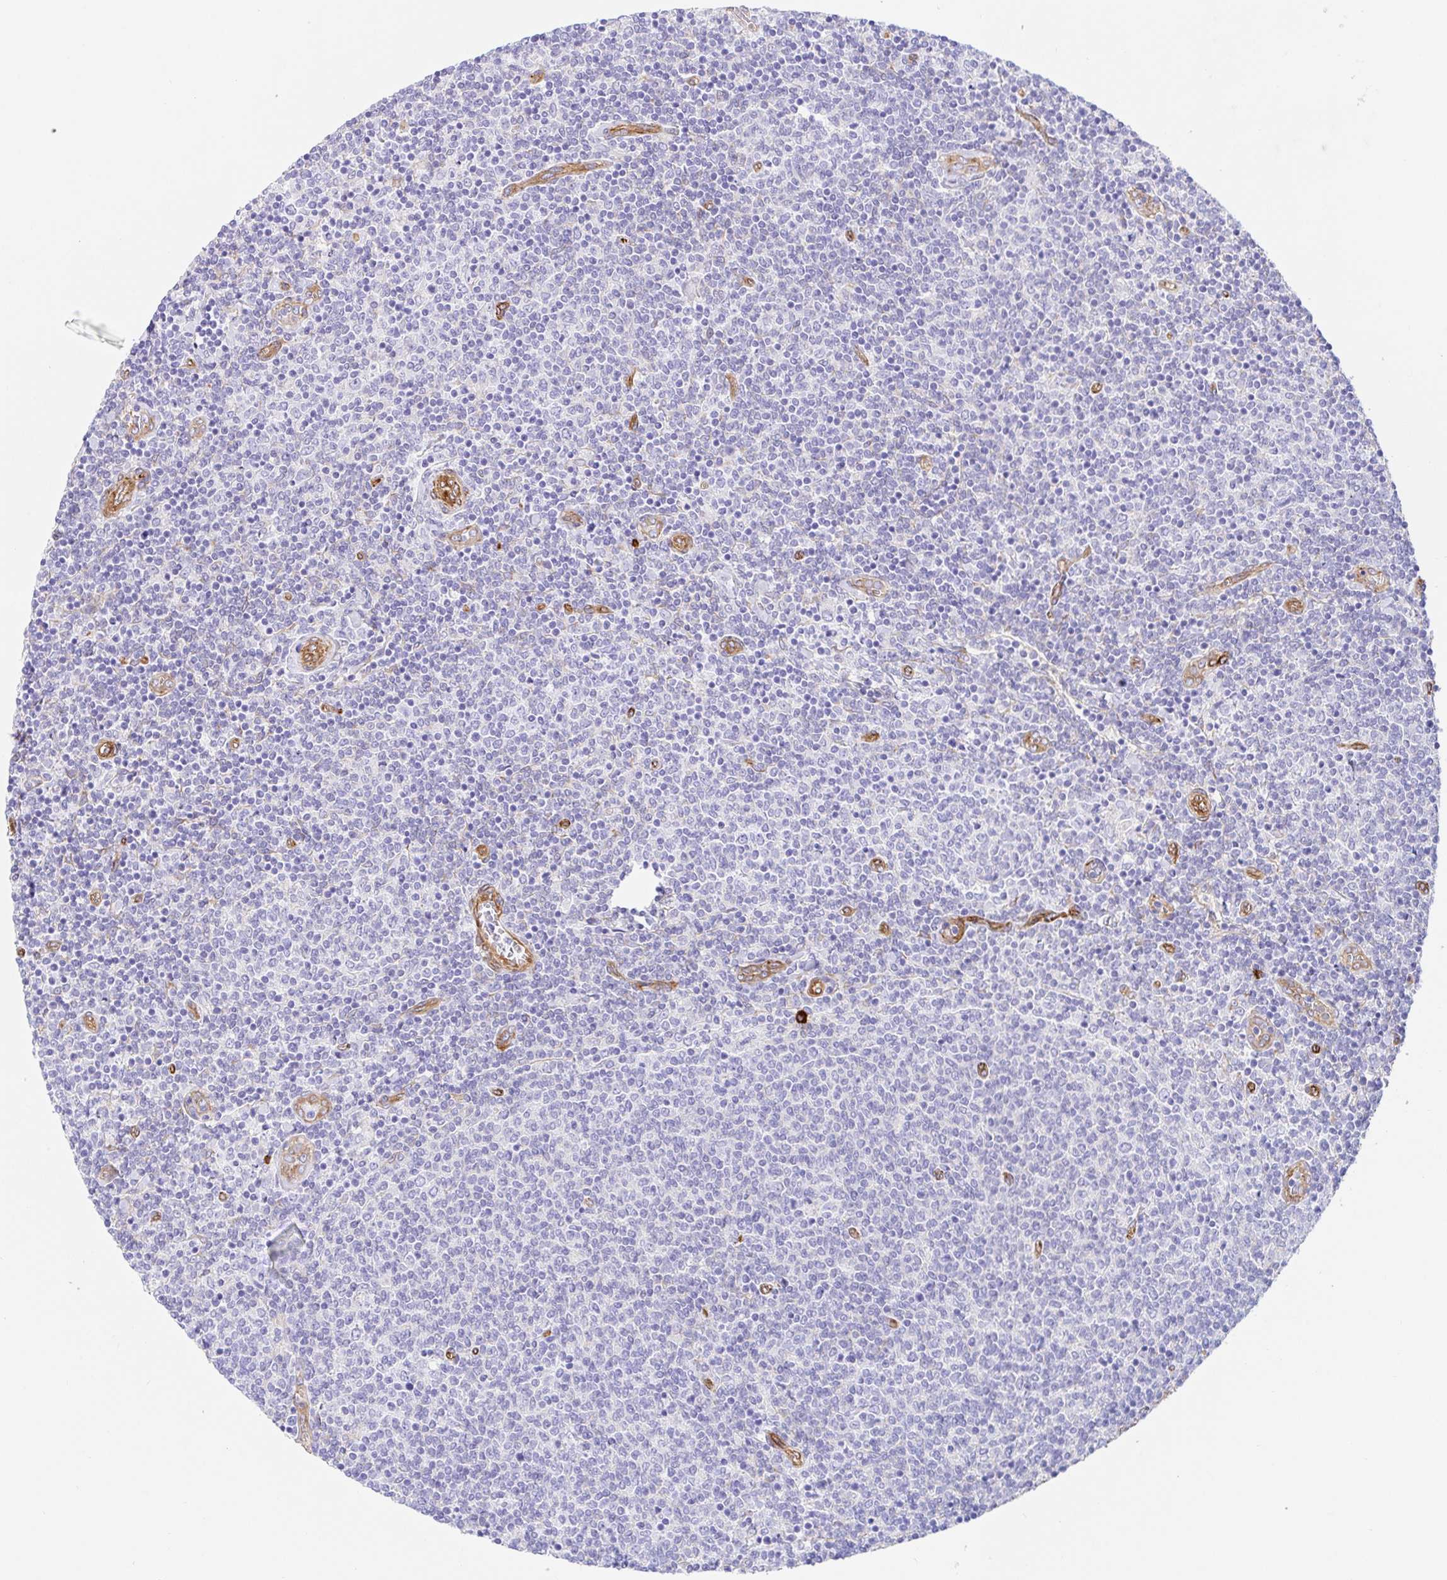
{"staining": {"intensity": "negative", "quantity": "none", "location": "none"}, "tissue": "lymphoma", "cell_type": "Tumor cells", "image_type": "cancer", "snomed": [{"axis": "morphology", "description": "Malignant lymphoma, non-Hodgkin's type, Low grade"}, {"axis": "topography", "description": "Lymph node"}], "caption": "This is a image of immunohistochemistry staining of lymphoma, which shows no staining in tumor cells. The staining was performed using DAB (3,3'-diaminobenzidine) to visualize the protein expression in brown, while the nuclei were stained in blue with hematoxylin (Magnification: 20x).", "gene": "DOCK1", "patient": {"sex": "male", "age": 52}}